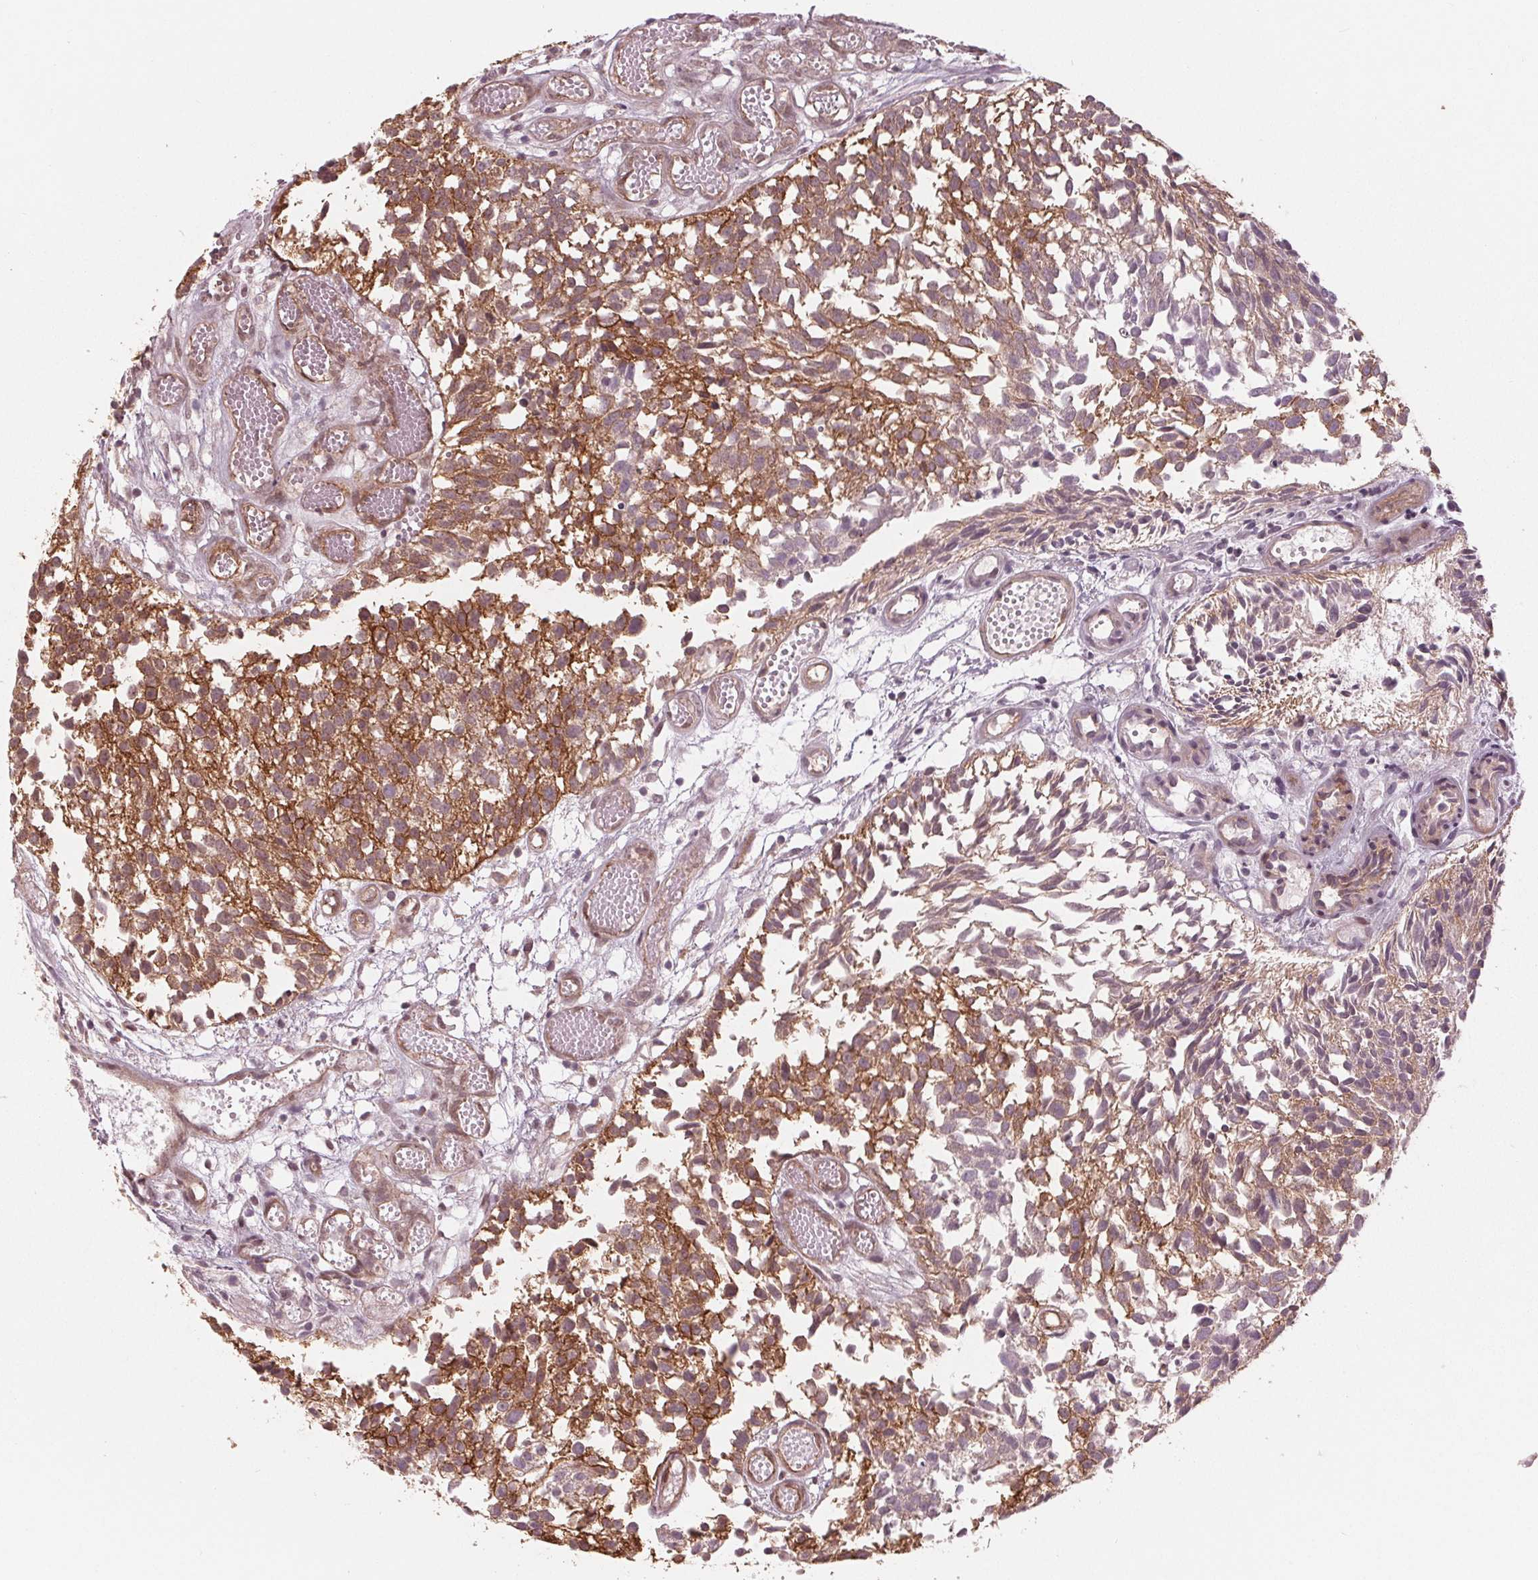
{"staining": {"intensity": "moderate", "quantity": ">75%", "location": "cytoplasmic/membranous,nuclear"}, "tissue": "urothelial cancer", "cell_type": "Tumor cells", "image_type": "cancer", "snomed": [{"axis": "morphology", "description": "Urothelial carcinoma, Low grade"}, {"axis": "topography", "description": "Urinary bladder"}], "caption": "Moderate cytoplasmic/membranous and nuclear positivity is seen in approximately >75% of tumor cells in low-grade urothelial carcinoma. The staining was performed using DAB to visualize the protein expression in brown, while the nuclei were stained in blue with hematoxylin (Magnification: 20x).", "gene": "TXNIP", "patient": {"sex": "male", "age": 70}}